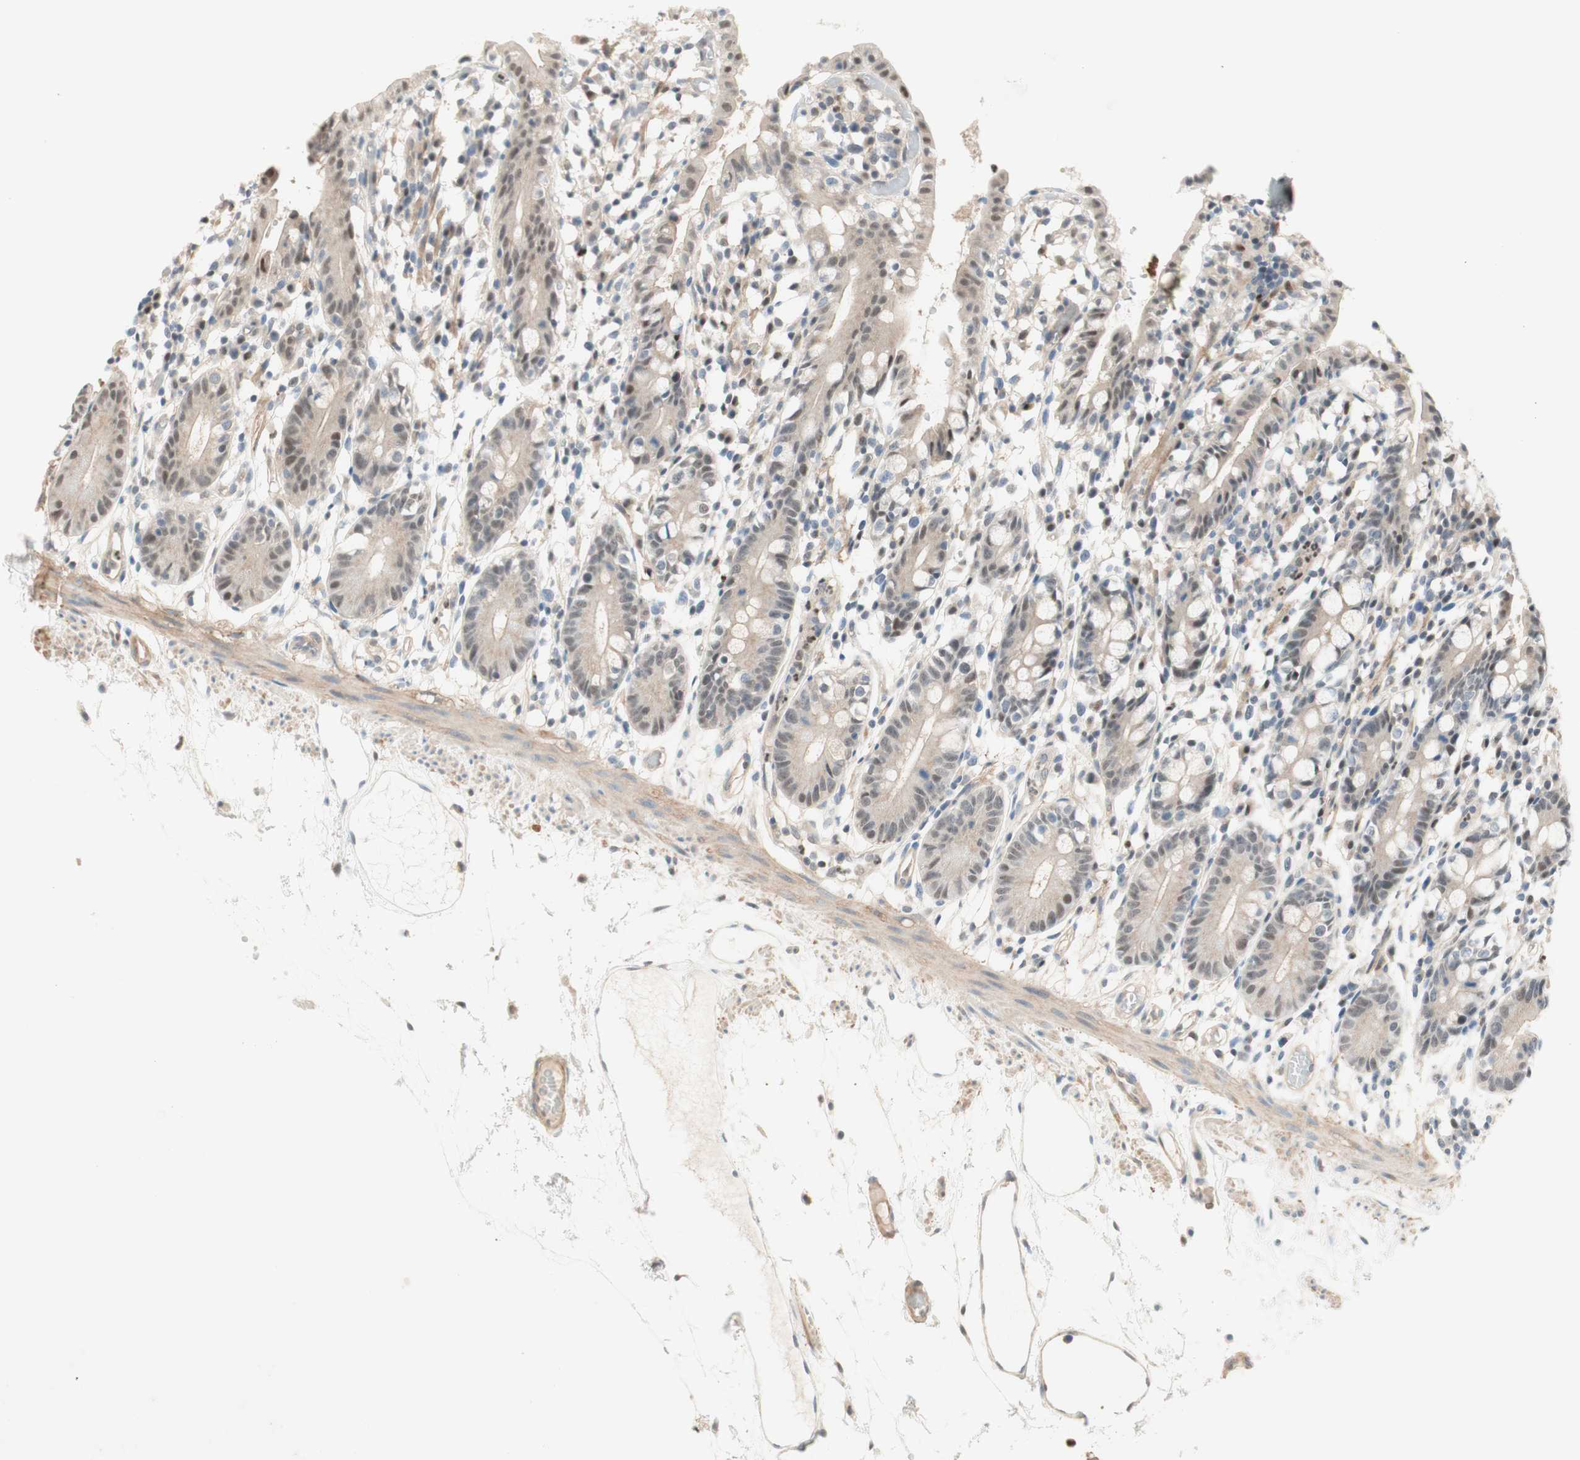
{"staining": {"intensity": "weak", "quantity": "25%-75%", "location": "nuclear"}, "tissue": "small intestine", "cell_type": "Glandular cells", "image_type": "normal", "snomed": [{"axis": "morphology", "description": "Normal tissue, NOS"}, {"axis": "morphology", "description": "Cystadenocarcinoma, serous, Metastatic site"}, {"axis": "topography", "description": "Small intestine"}], "caption": "About 25%-75% of glandular cells in benign human small intestine exhibit weak nuclear protein staining as visualized by brown immunohistochemical staining.", "gene": "RFNG", "patient": {"sex": "female", "age": 61}}